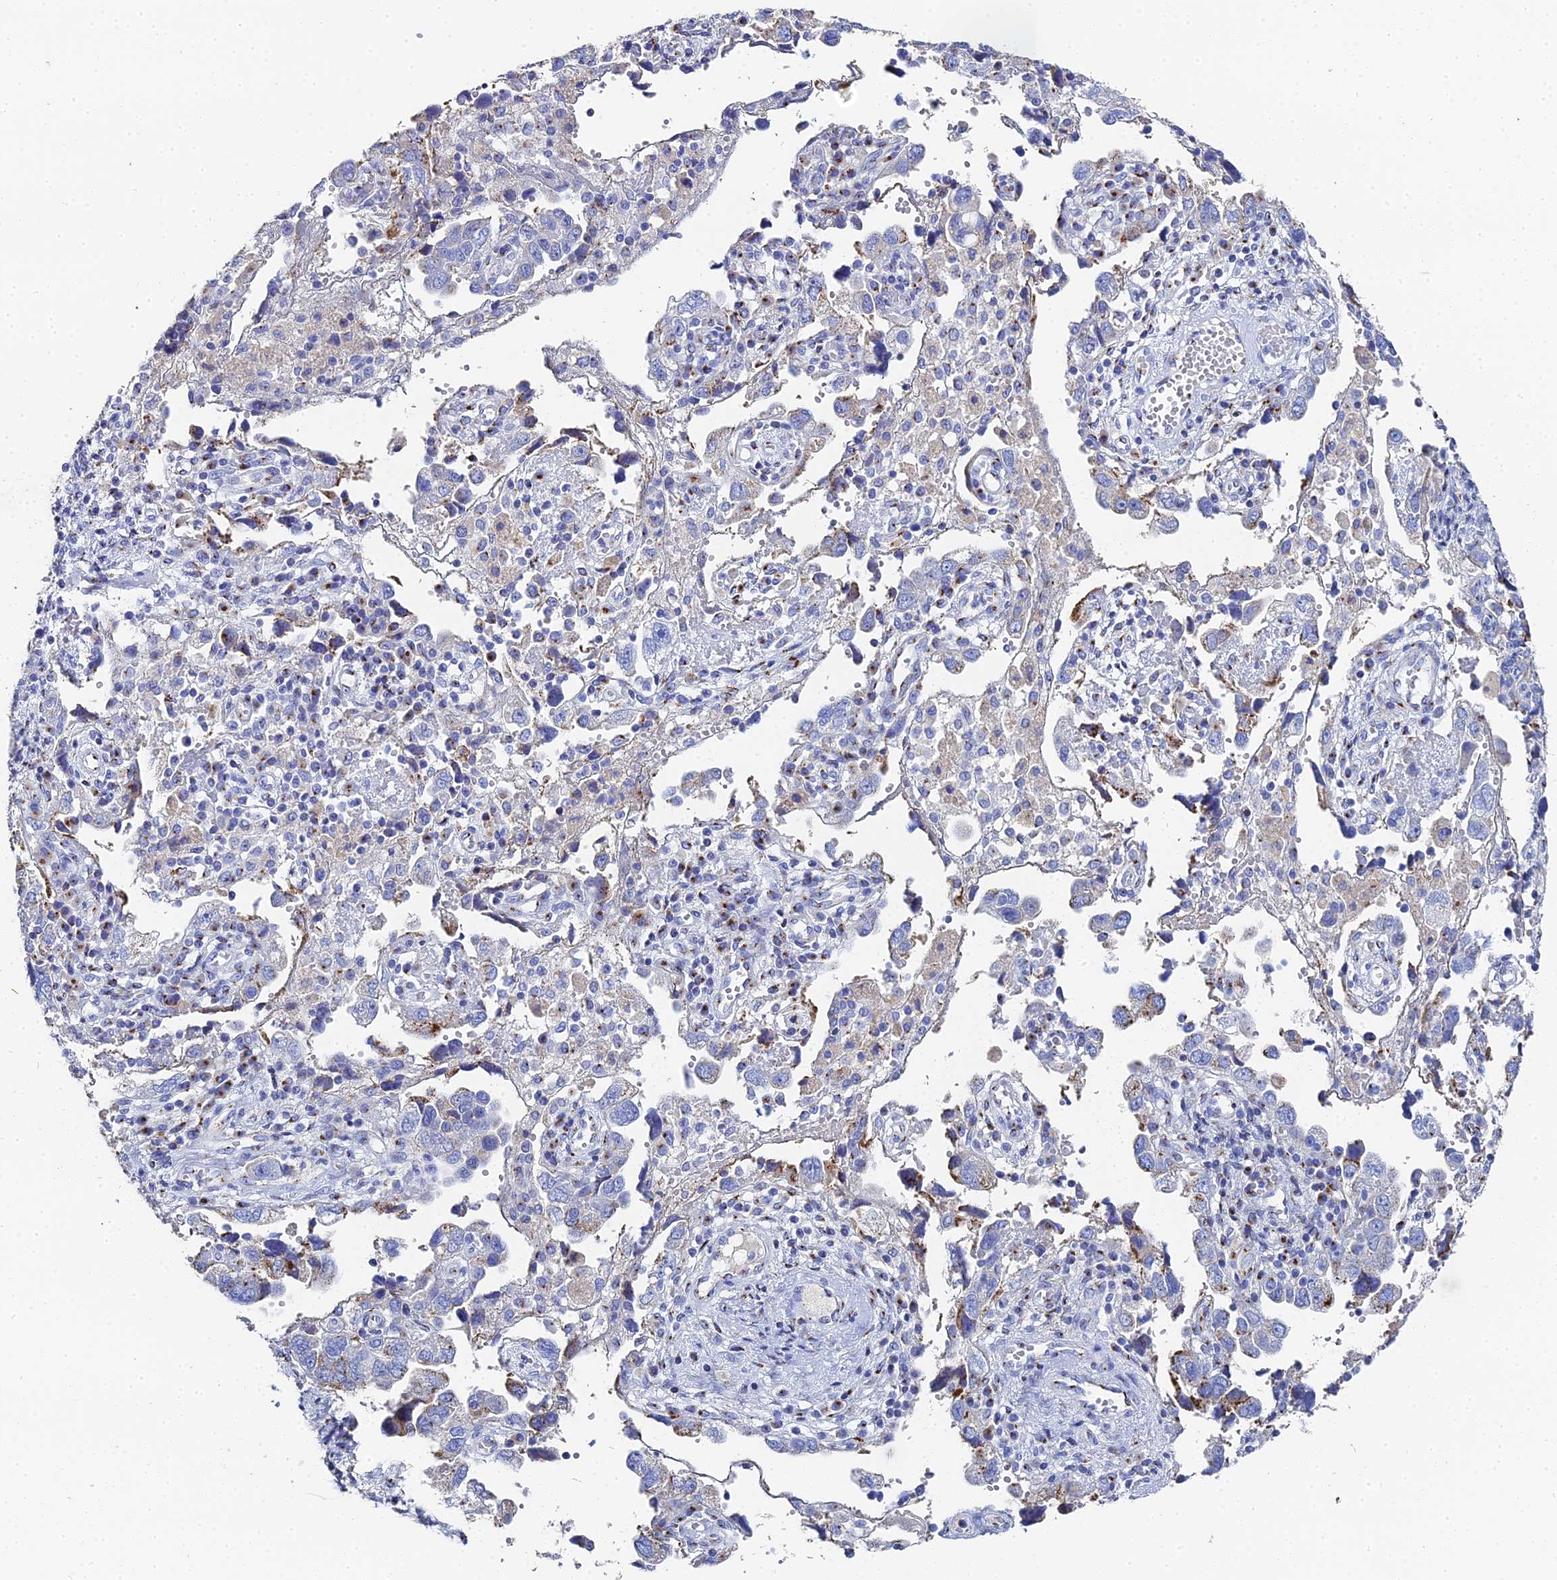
{"staining": {"intensity": "negative", "quantity": "none", "location": "none"}, "tissue": "ovarian cancer", "cell_type": "Tumor cells", "image_type": "cancer", "snomed": [{"axis": "morphology", "description": "Carcinoma, NOS"}, {"axis": "morphology", "description": "Cystadenocarcinoma, serous, NOS"}, {"axis": "topography", "description": "Ovary"}], "caption": "Immunohistochemistry photomicrograph of neoplastic tissue: ovarian cancer (carcinoma) stained with DAB (3,3'-diaminobenzidine) exhibits no significant protein positivity in tumor cells.", "gene": "ENSG00000268674", "patient": {"sex": "female", "age": 69}}